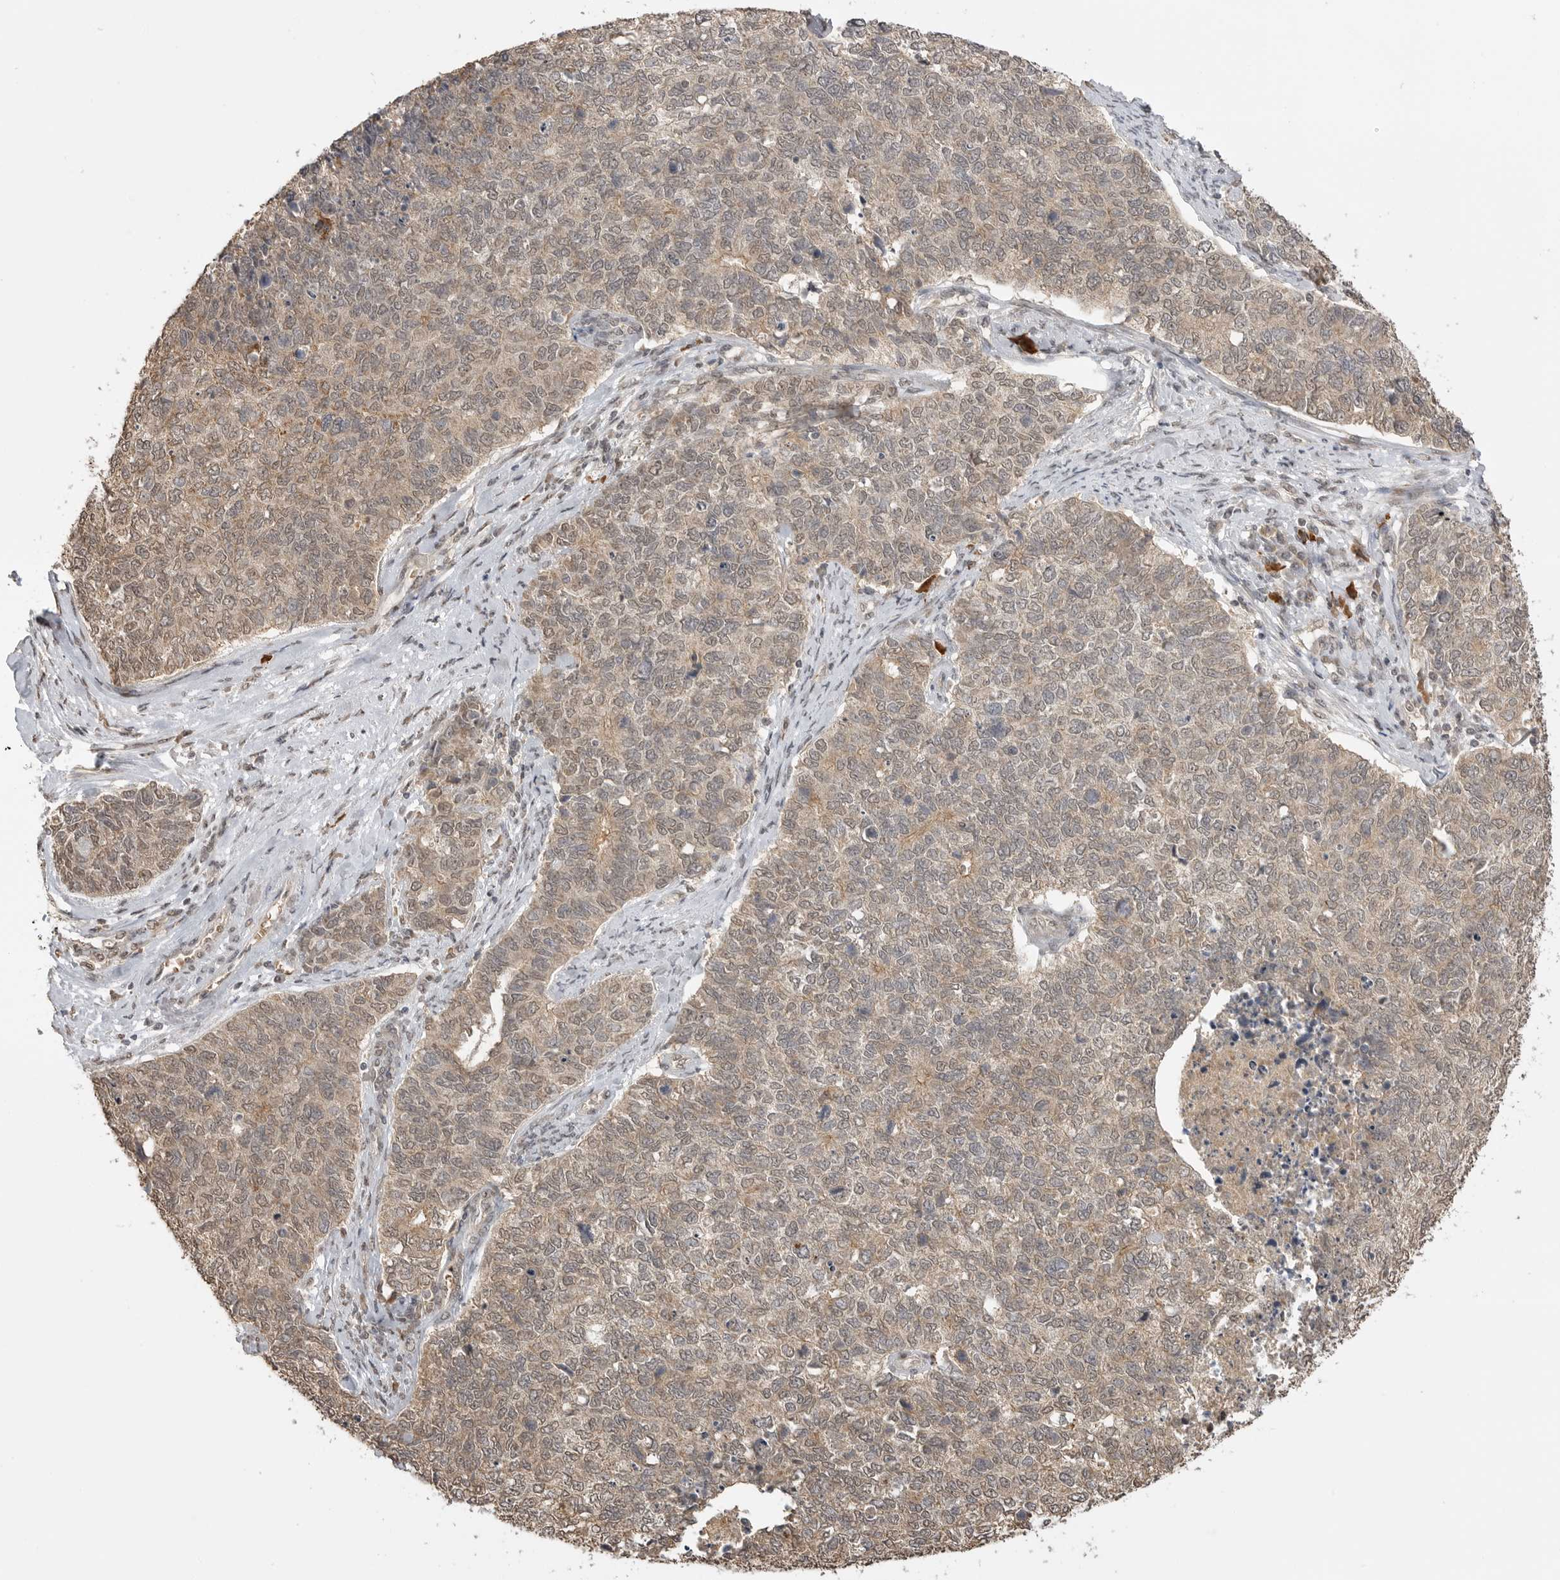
{"staining": {"intensity": "weak", "quantity": ">75%", "location": "cytoplasmic/membranous,nuclear"}, "tissue": "cervical cancer", "cell_type": "Tumor cells", "image_type": "cancer", "snomed": [{"axis": "morphology", "description": "Squamous cell carcinoma, NOS"}, {"axis": "topography", "description": "Cervix"}], "caption": "Squamous cell carcinoma (cervical) tissue exhibits weak cytoplasmic/membranous and nuclear expression in about >75% of tumor cells, visualized by immunohistochemistry. (DAB IHC with brightfield microscopy, high magnification).", "gene": "ASPSCR1", "patient": {"sex": "female", "age": 63}}